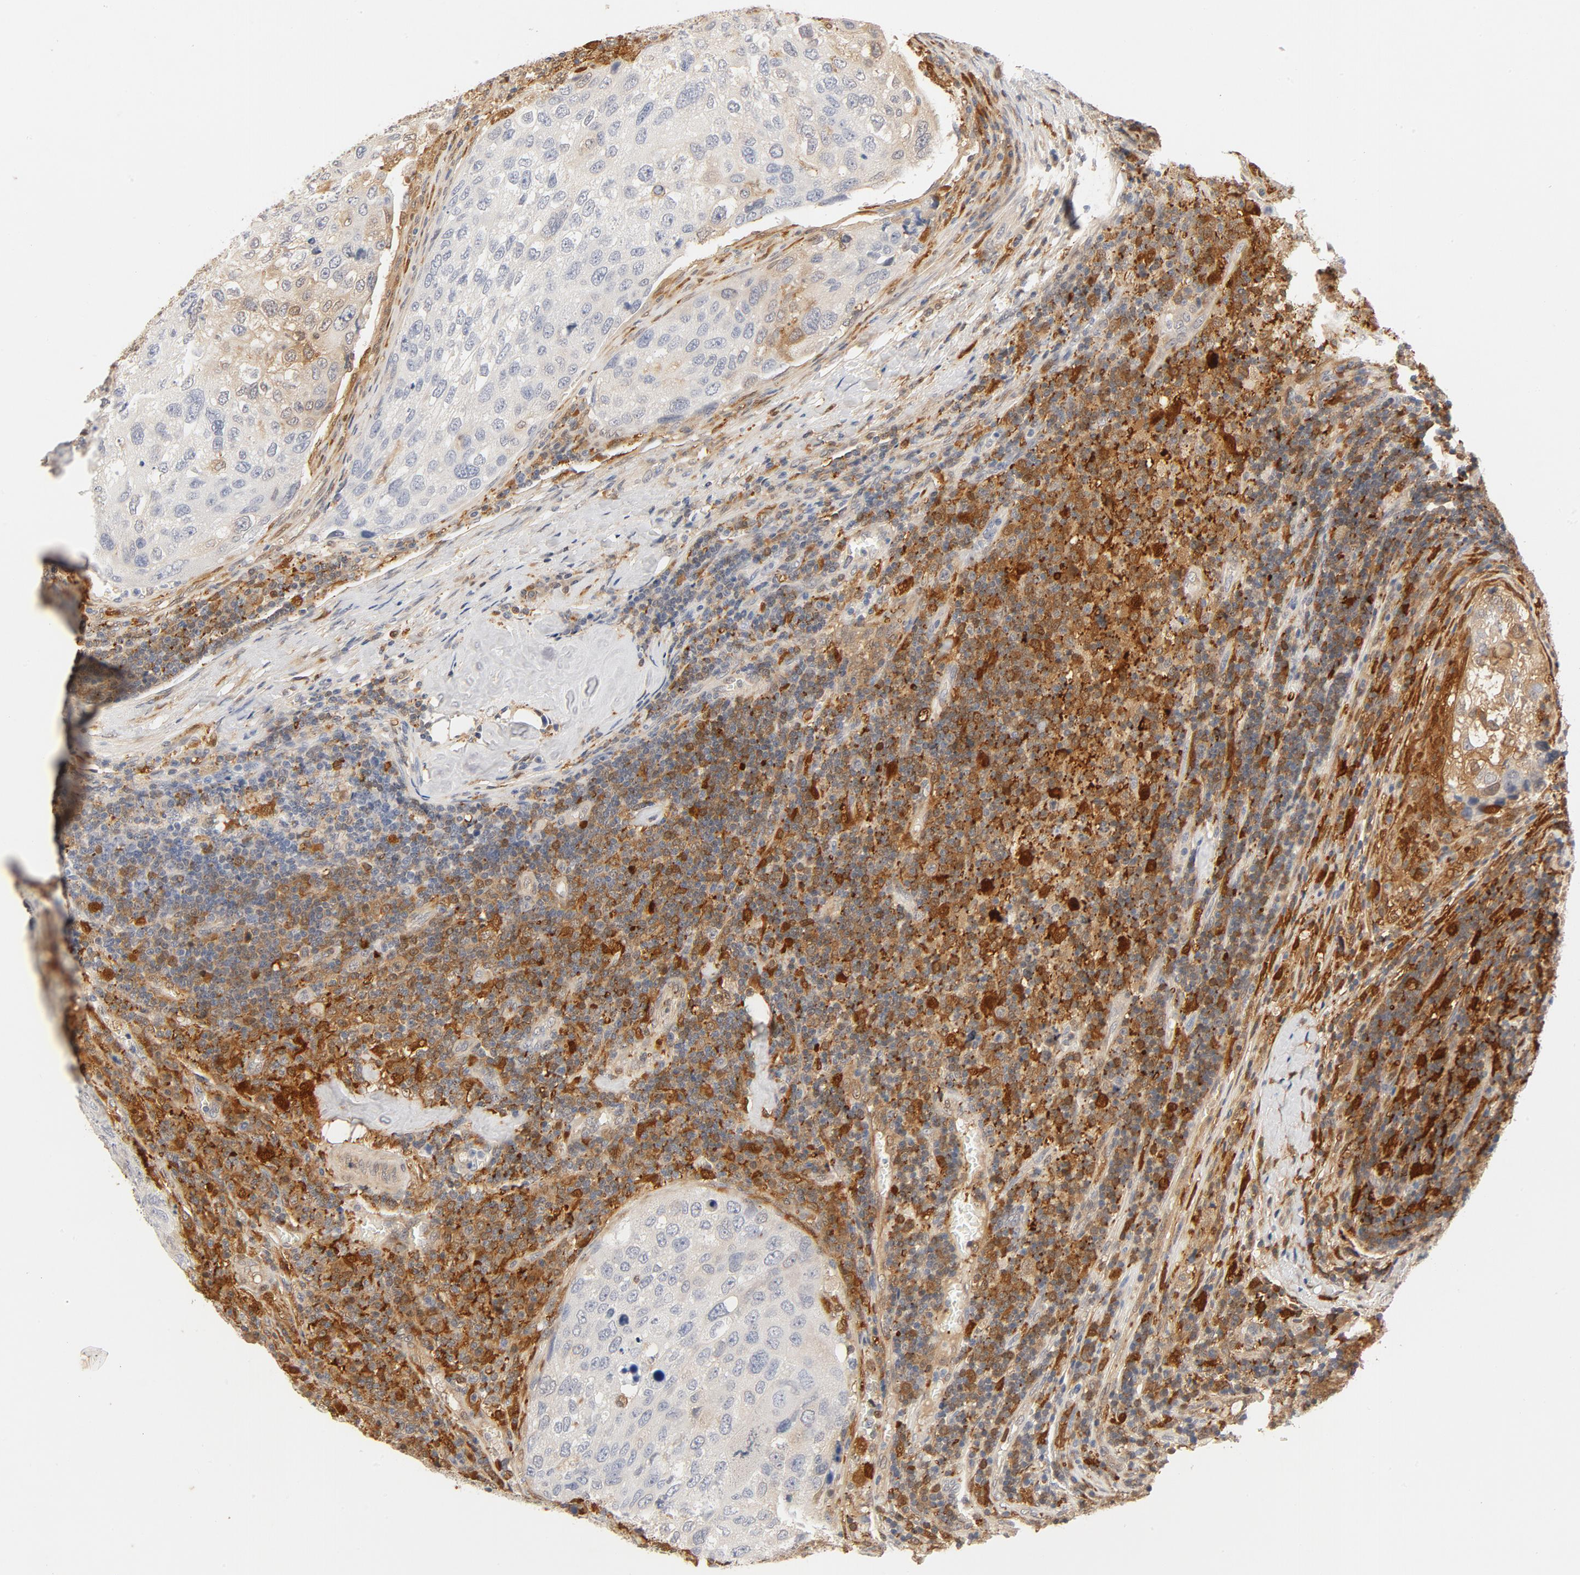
{"staining": {"intensity": "weak", "quantity": "<25%", "location": "cytoplasmic/membranous"}, "tissue": "urothelial cancer", "cell_type": "Tumor cells", "image_type": "cancer", "snomed": [{"axis": "morphology", "description": "Urothelial carcinoma, High grade"}, {"axis": "topography", "description": "Lymph node"}, {"axis": "topography", "description": "Urinary bladder"}], "caption": "Tumor cells show no significant protein expression in urothelial cancer.", "gene": "STAT1", "patient": {"sex": "male", "age": 51}}